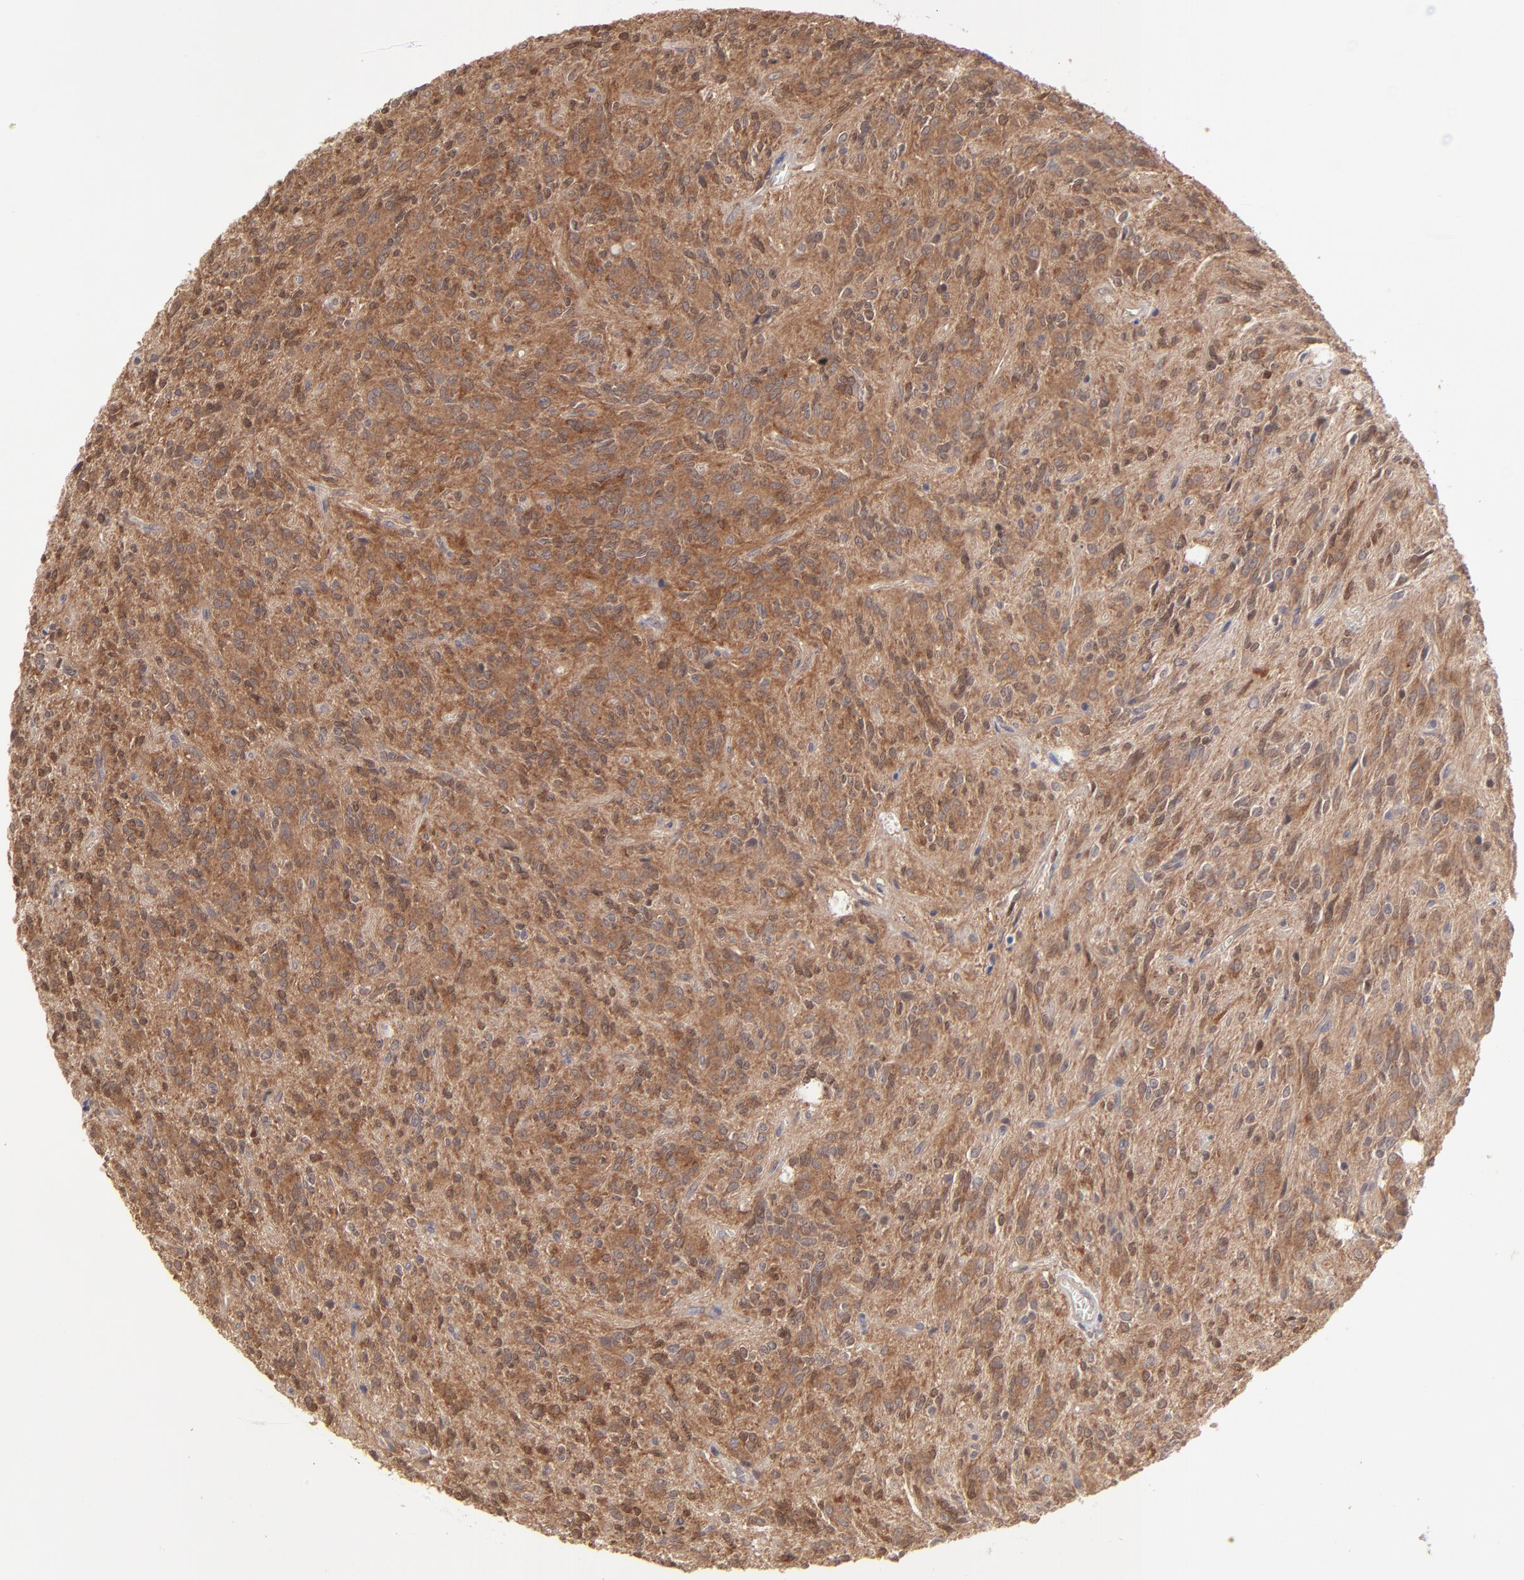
{"staining": {"intensity": "moderate", "quantity": "25%-75%", "location": "cytoplasmic/membranous"}, "tissue": "glioma", "cell_type": "Tumor cells", "image_type": "cancer", "snomed": [{"axis": "morphology", "description": "Glioma, malignant, Low grade"}, {"axis": "topography", "description": "Brain"}], "caption": "DAB immunohistochemical staining of human glioma reveals moderate cytoplasmic/membranous protein staining in approximately 25%-75% of tumor cells.", "gene": "GART", "patient": {"sex": "female", "age": 15}}